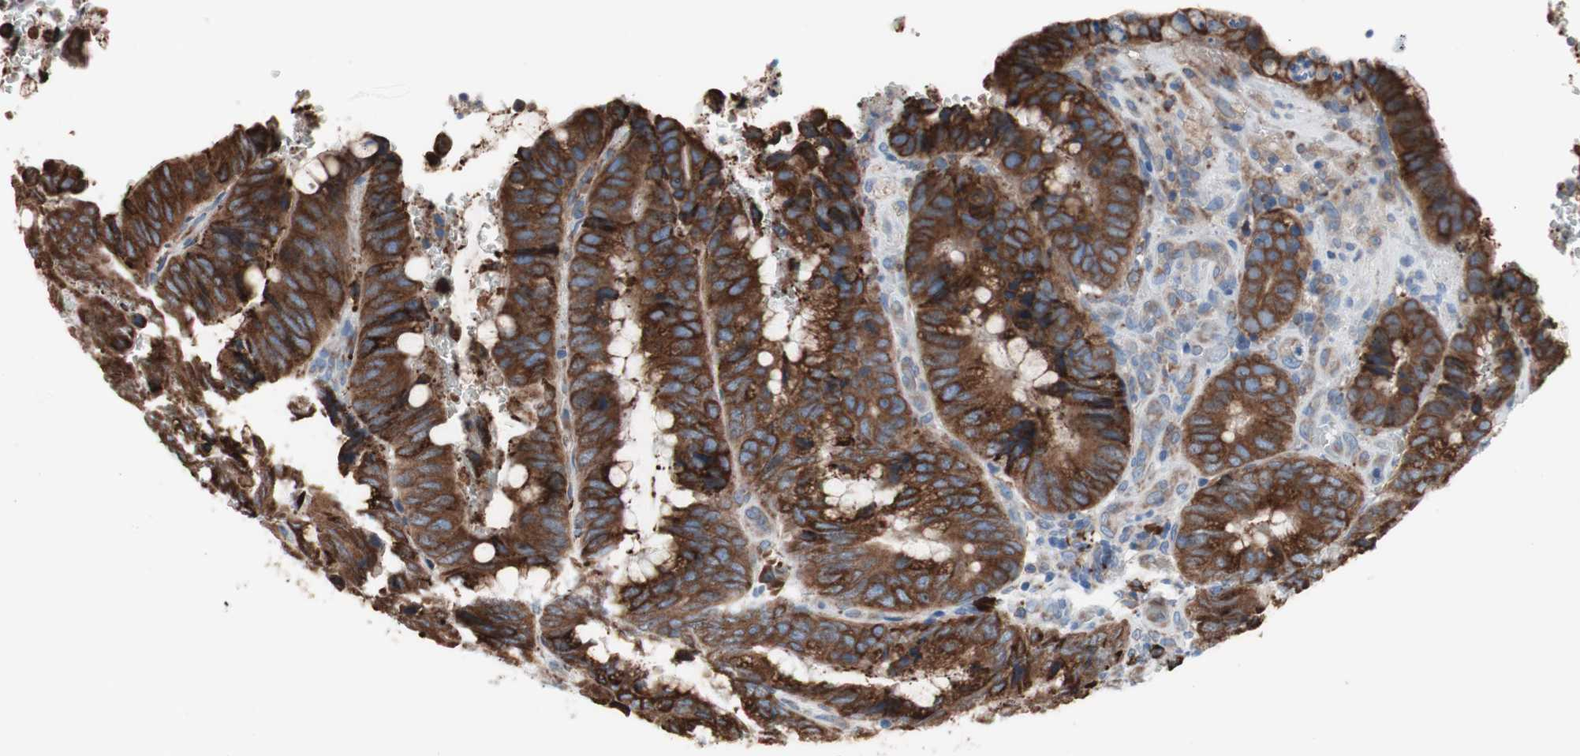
{"staining": {"intensity": "strong", "quantity": ">75%", "location": "cytoplasmic/membranous"}, "tissue": "colorectal cancer", "cell_type": "Tumor cells", "image_type": "cancer", "snomed": [{"axis": "morphology", "description": "Normal tissue, NOS"}, {"axis": "morphology", "description": "Adenocarcinoma, NOS"}, {"axis": "topography", "description": "Rectum"}, {"axis": "topography", "description": "Peripheral nerve tissue"}], "caption": "Immunohistochemical staining of adenocarcinoma (colorectal) reveals high levels of strong cytoplasmic/membranous protein expression in about >75% of tumor cells.", "gene": "SLC27A4", "patient": {"sex": "male", "age": 92}}